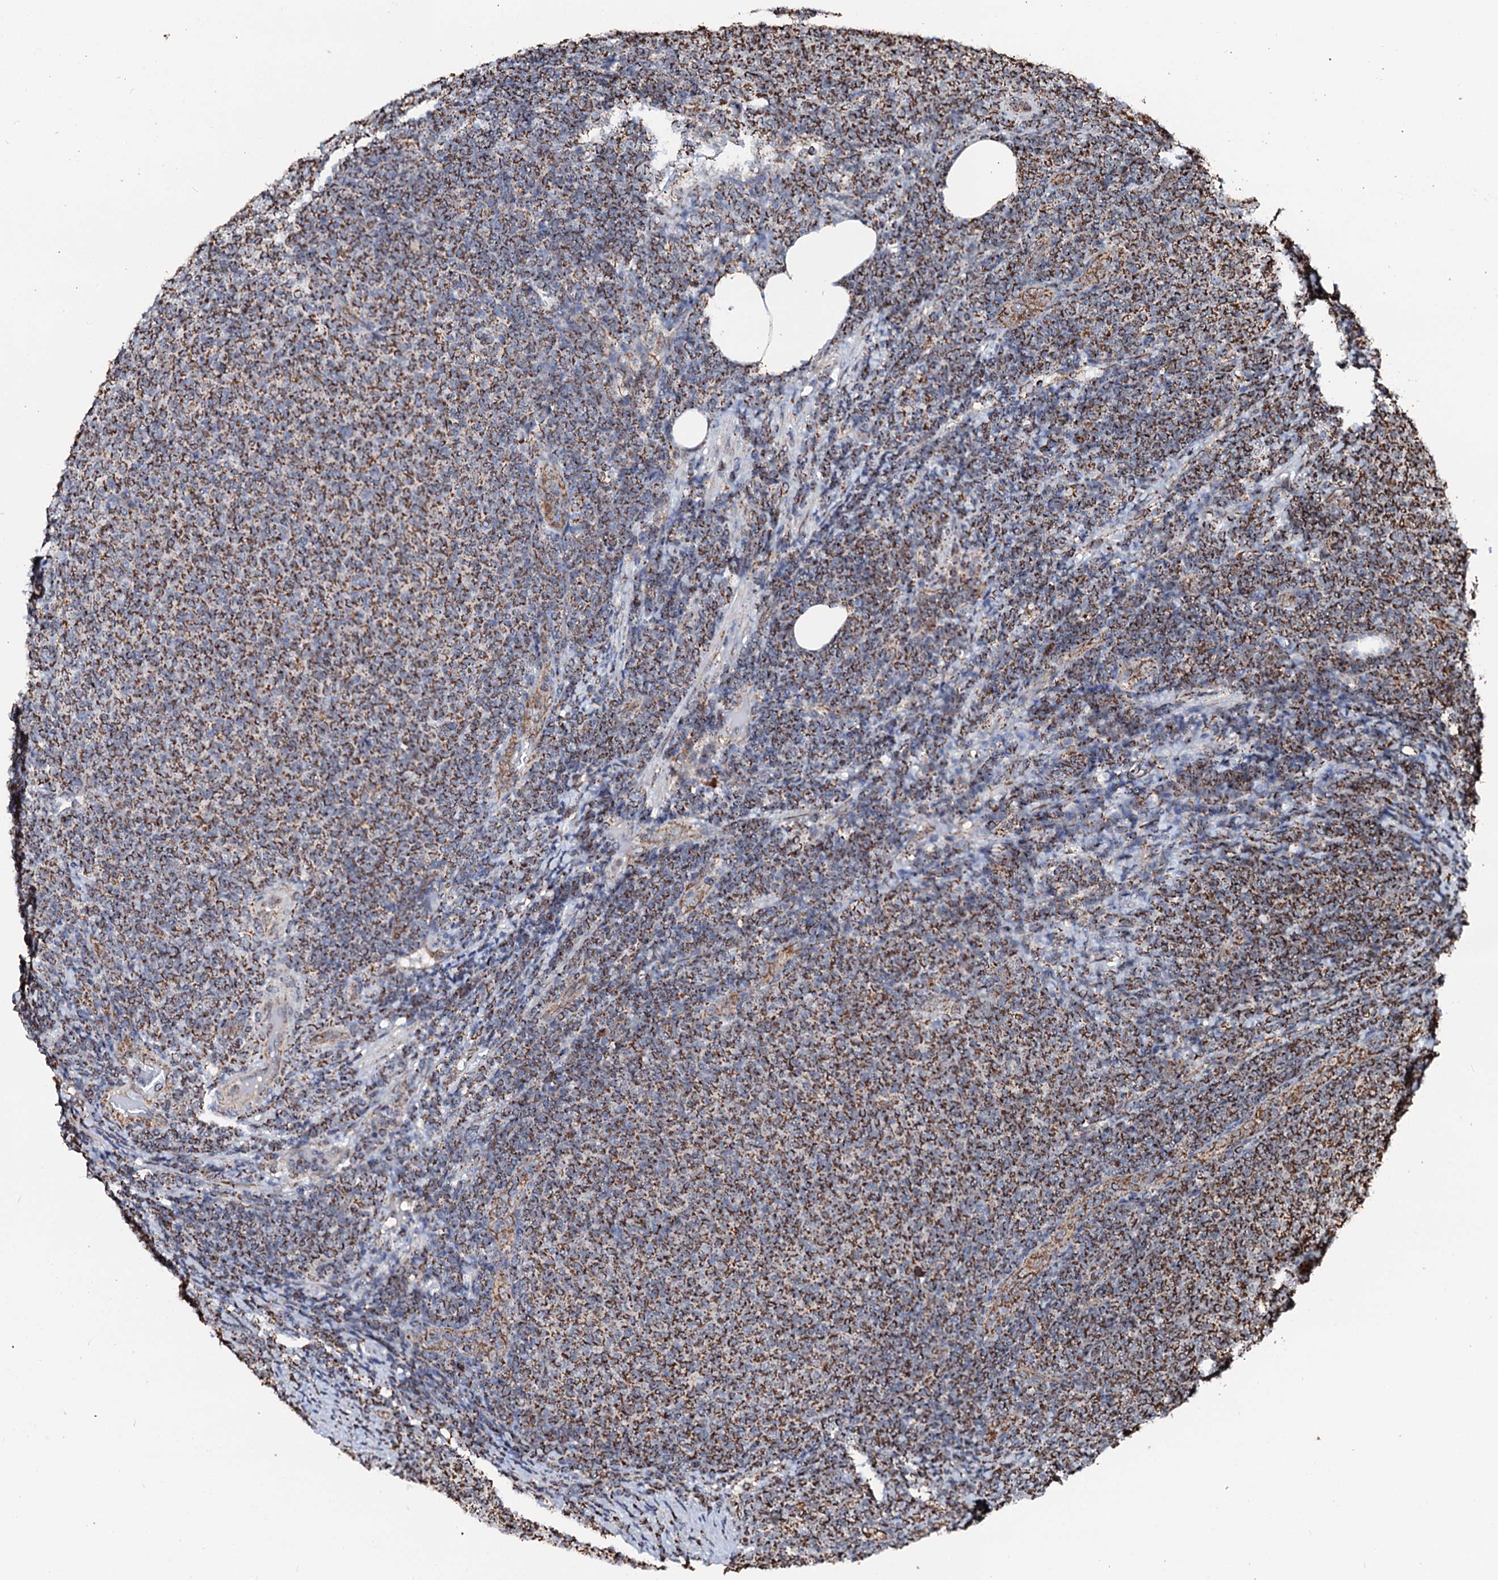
{"staining": {"intensity": "moderate", "quantity": ">75%", "location": "cytoplasmic/membranous"}, "tissue": "lymphoma", "cell_type": "Tumor cells", "image_type": "cancer", "snomed": [{"axis": "morphology", "description": "Malignant lymphoma, non-Hodgkin's type, Low grade"}, {"axis": "topography", "description": "Lymph node"}], "caption": "Immunohistochemical staining of human malignant lymphoma, non-Hodgkin's type (low-grade) exhibits medium levels of moderate cytoplasmic/membranous protein expression in approximately >75% of tumor cells.", "gene": "SECISBP2L", "patient": {"sex": "male", "age": 66}}